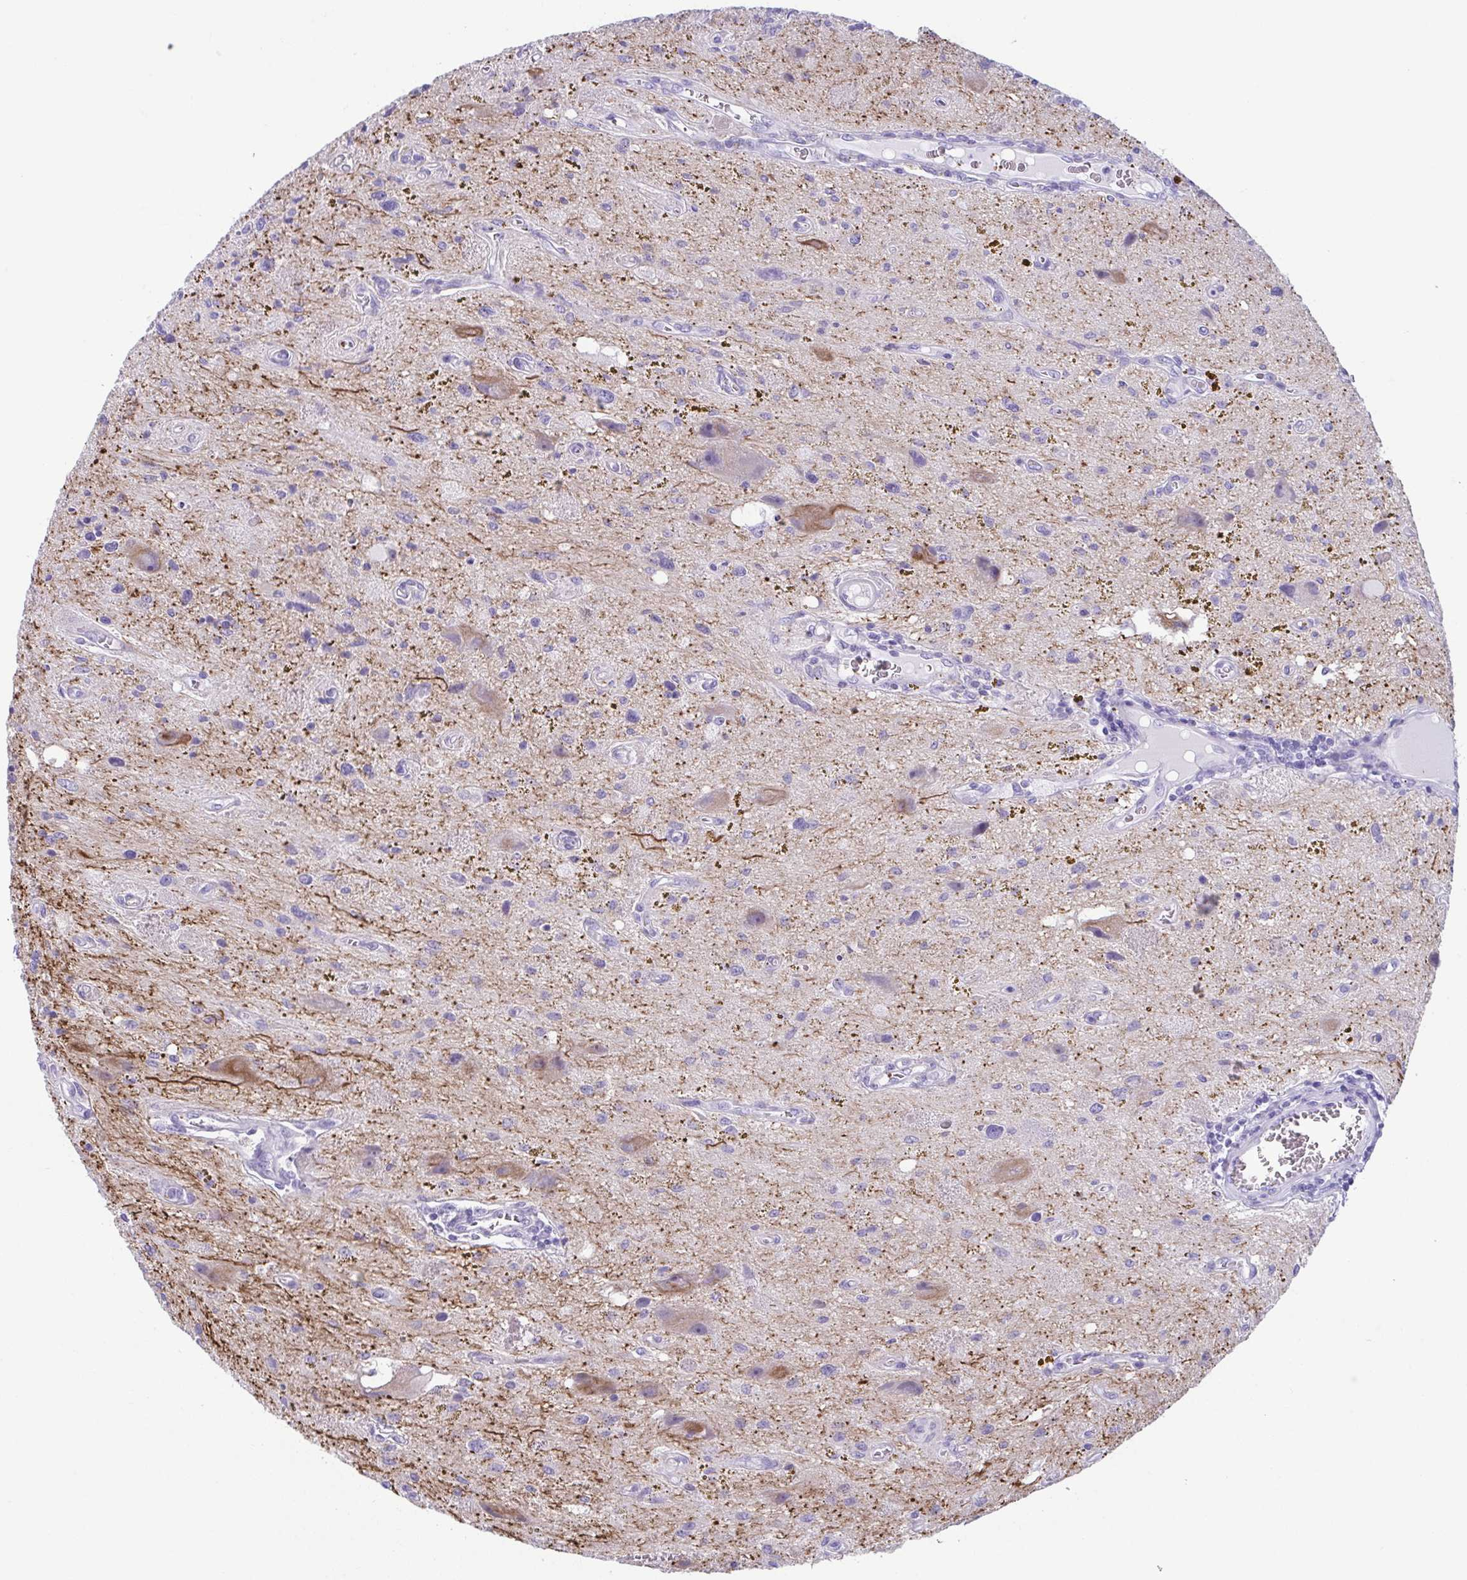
{"staining": {"intensity": "negative", "quantity": "none", "location": "none"}, "tissue": "glioma", "cell_type": "Tumor cells", "image_type": "cancer", "snomed": [{"axis": "morphology", "description": "Glioma, malignant, Low grade"}, {"axis": "topography", "description": "Cerebellum"}], "caption": "This micrograph is of glioma stained with IHC to label a protein in brown with the nuclei are counter-stained blue. There is no positivity in tumor cells.", "gene": "TCEAL3", "patient": {"sex": "female", "age": 14}}